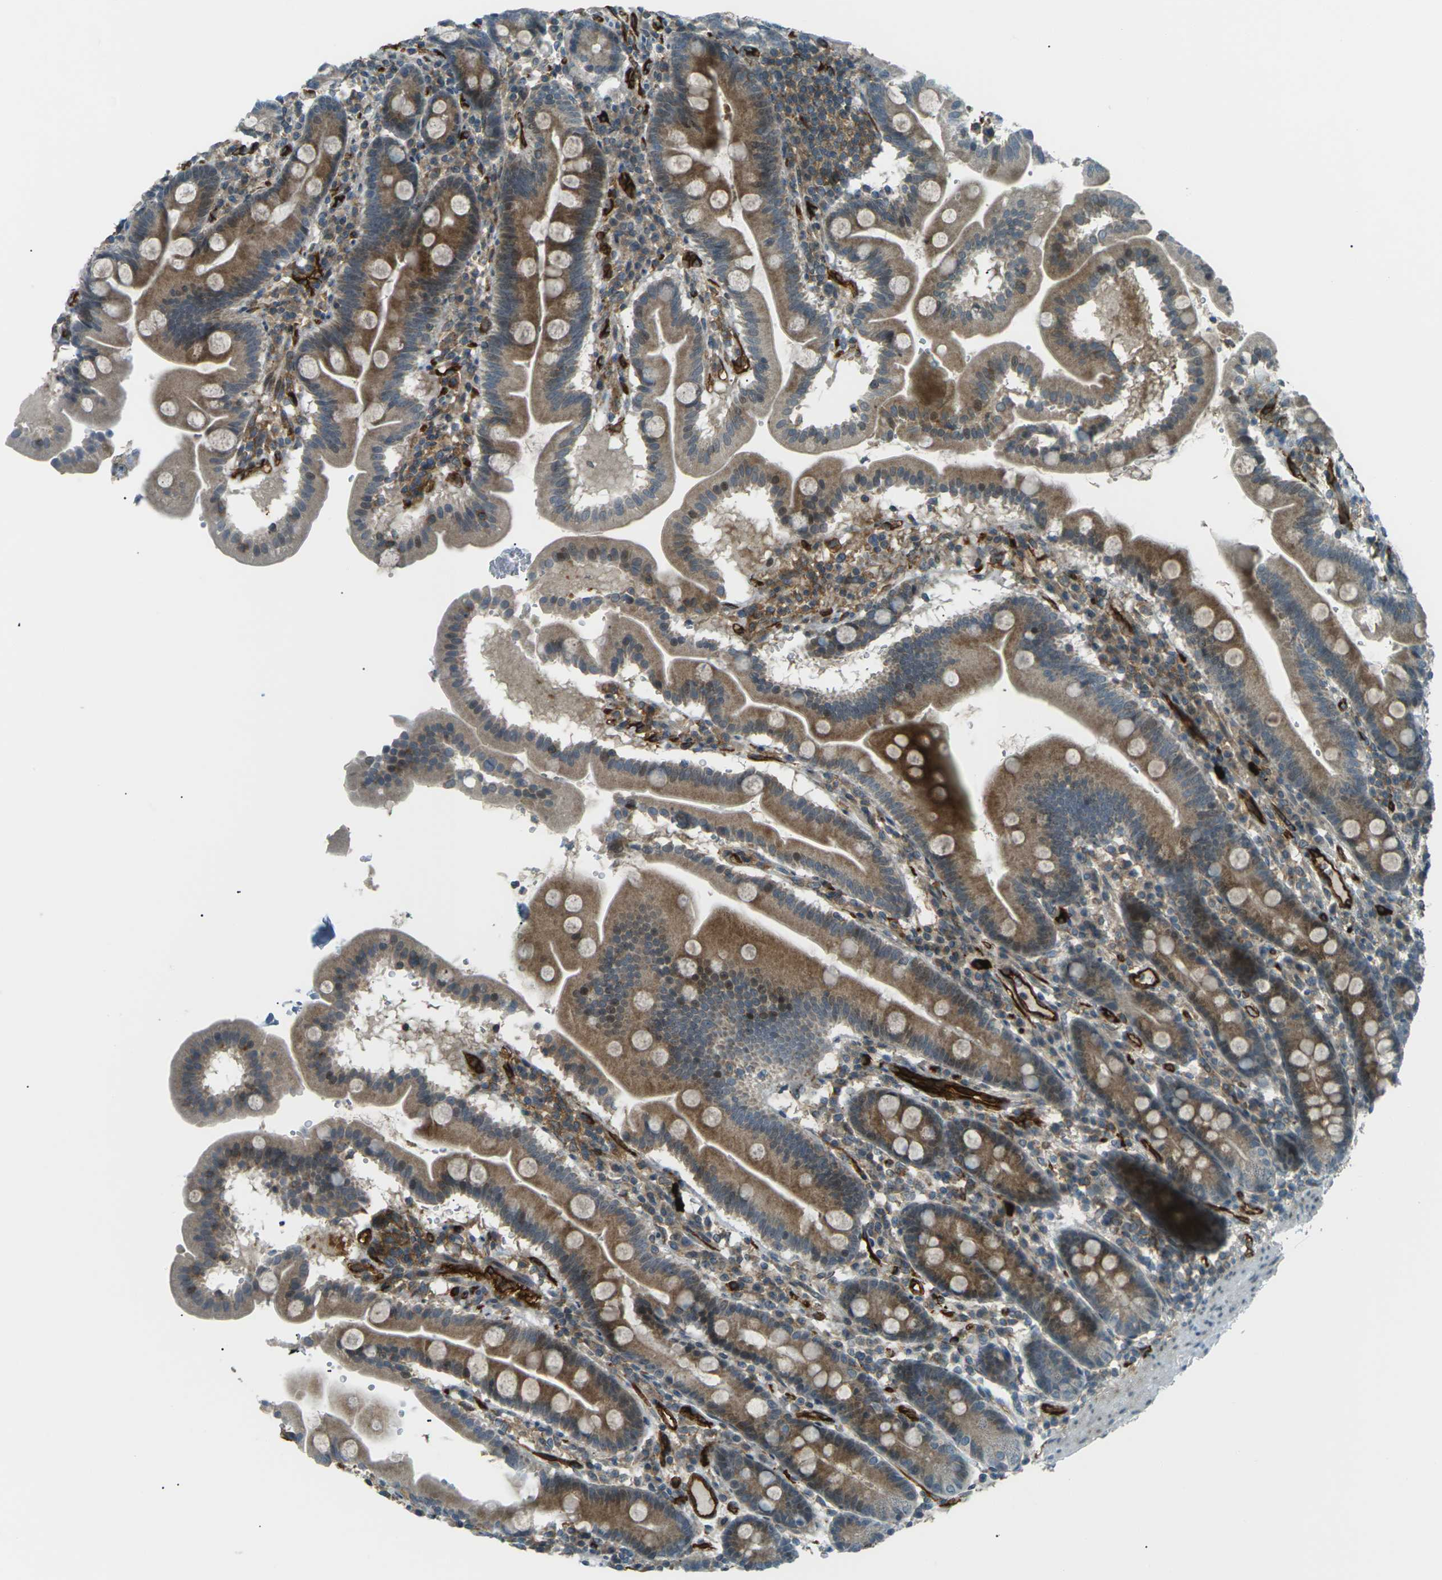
{"staining": {"intensity": "moderate", "quantity": ">75%", "location": "cytoplasmic/membranous"}, "tissue": "duodenum", "cell_type": "Glandular cells", "image_type": "normal", "snomed": [{"axis": "morphology", "description": "Normal tissue, NOS"}, {"axis": "topography", "description": "Duodenum"}], "caption": "Protein staining reveals moderate cytoplasmic/membranous staining in approximately >75% of glandular cells in unremarkable duodenum. Immunohistochemistry stains the protein in brown and the nuclei are stained blue.", "gene": "S1PR1", "patient": {"sex": "male", "age": 50}}